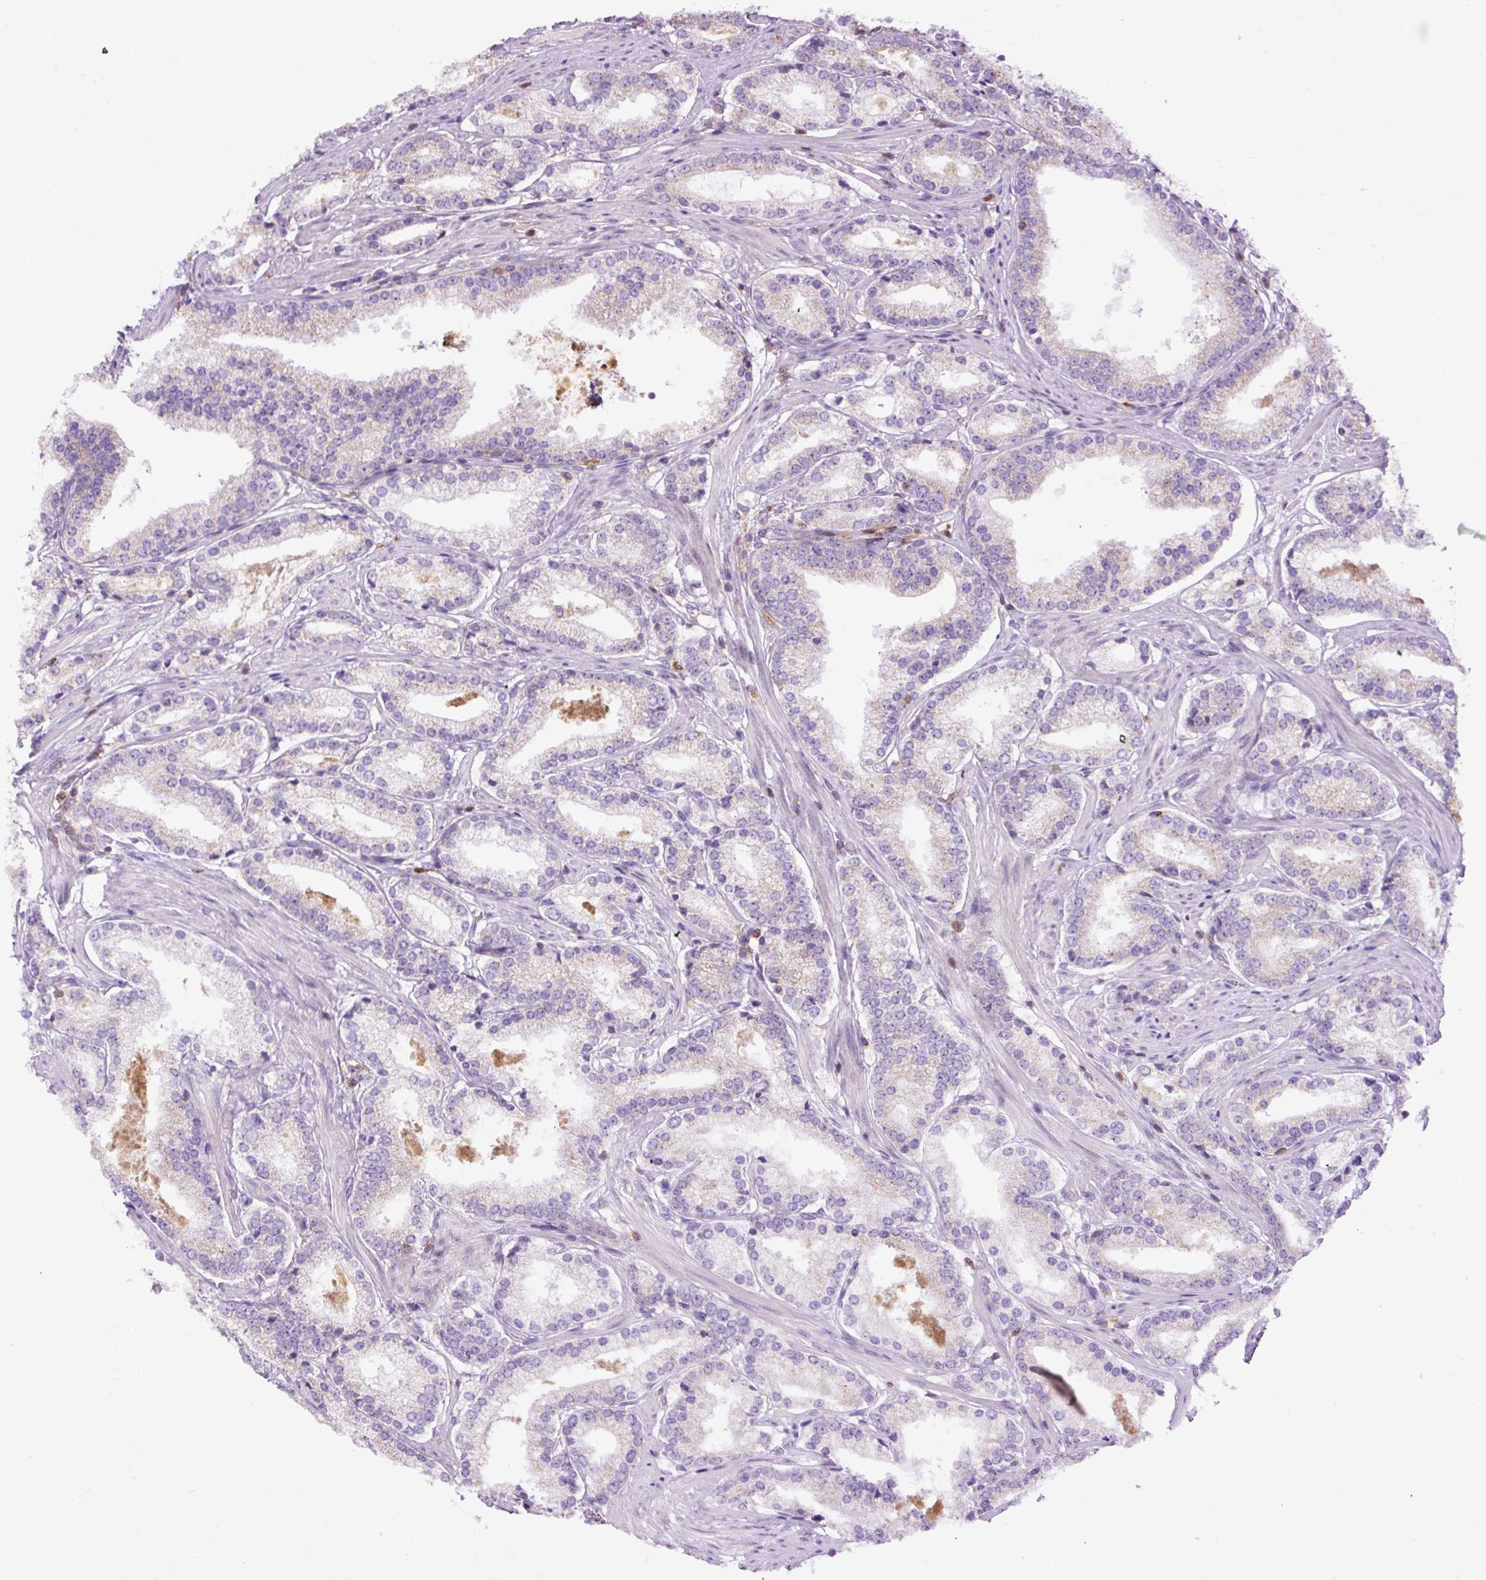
{"staining": {"intensity": "negative", "quantity": "none", "location": "none"}, "tissue": "prostate cancer", "cell_type": "Tumor cells", "image_type": "cancer", "snomed": [{"axis": "morphology", "description": "Adenocarcinoma, Low grade"}, {"axis": "topography", "description": "Prostate"}], "caption": "Immunohistochemistry (IHC) histopathology image of low-grade adenocarcinoma (prostate) stained for a protein (brown), which displays no staining in tumor cells. (Stains: DAB immunohistochemistry with hematoxylin counter stain, Microscopy: brightfield microscopy at high magnification).", "gene": "CD83", "patient": {"sex": "male", "age": 58}}